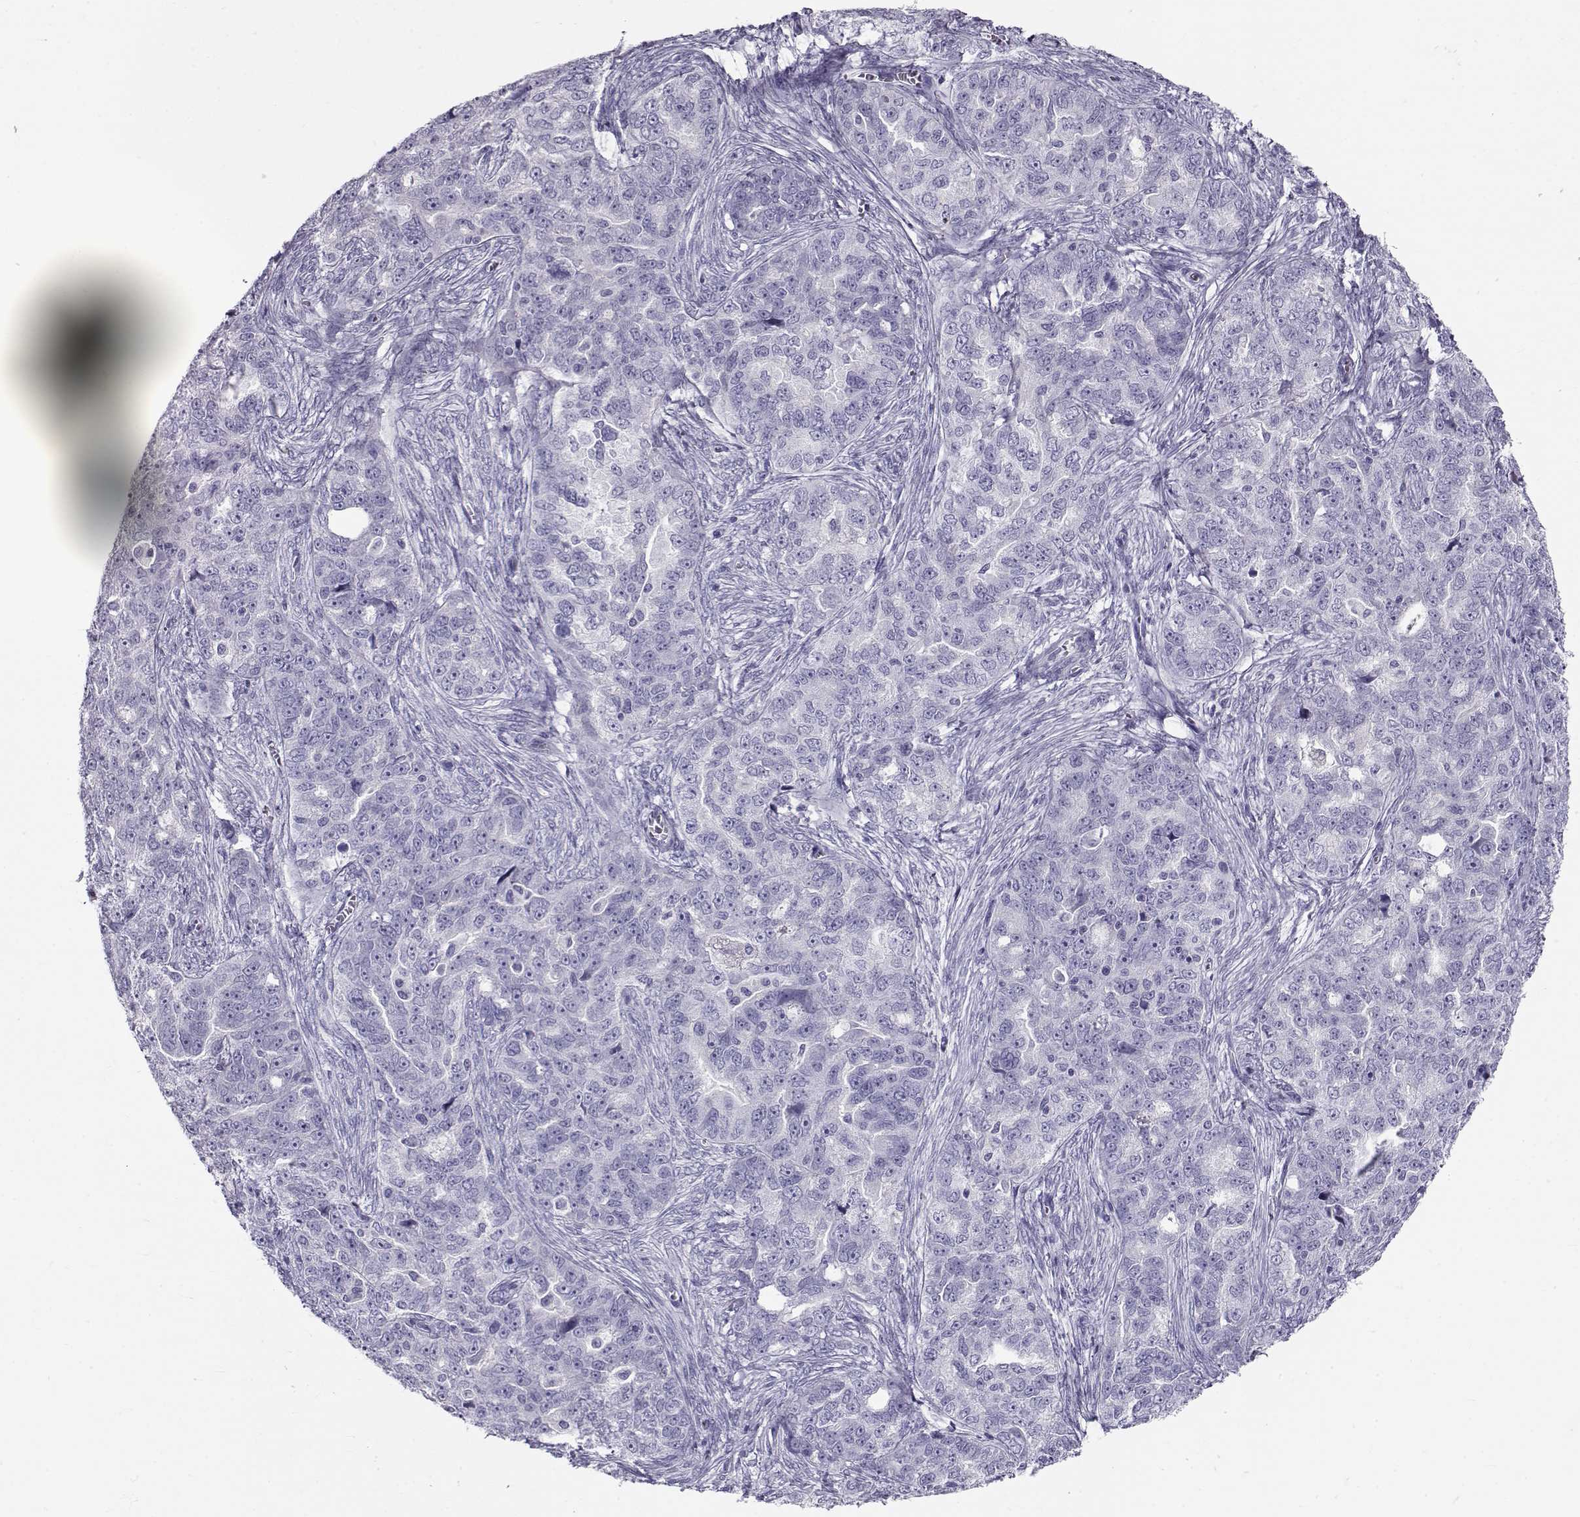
{"staining": {"intensity": "negative", "quantity": "none", "location": "none"}, "tissue": "ovarian cancer", "cell_type": "Tumor cells", "image_type": "cancer", "snomed": [{"axis": "morphology", "description": "Cystadenocarcinoma, serous, NOS"}, {"axis": "topography", "description": "Ovary"}], "caption": "A photomicrograph of human ovarian cancer is negative for staining in tumor cells.", "gene": "GPR26", "patient": {"sex": "female", "age": 51}}